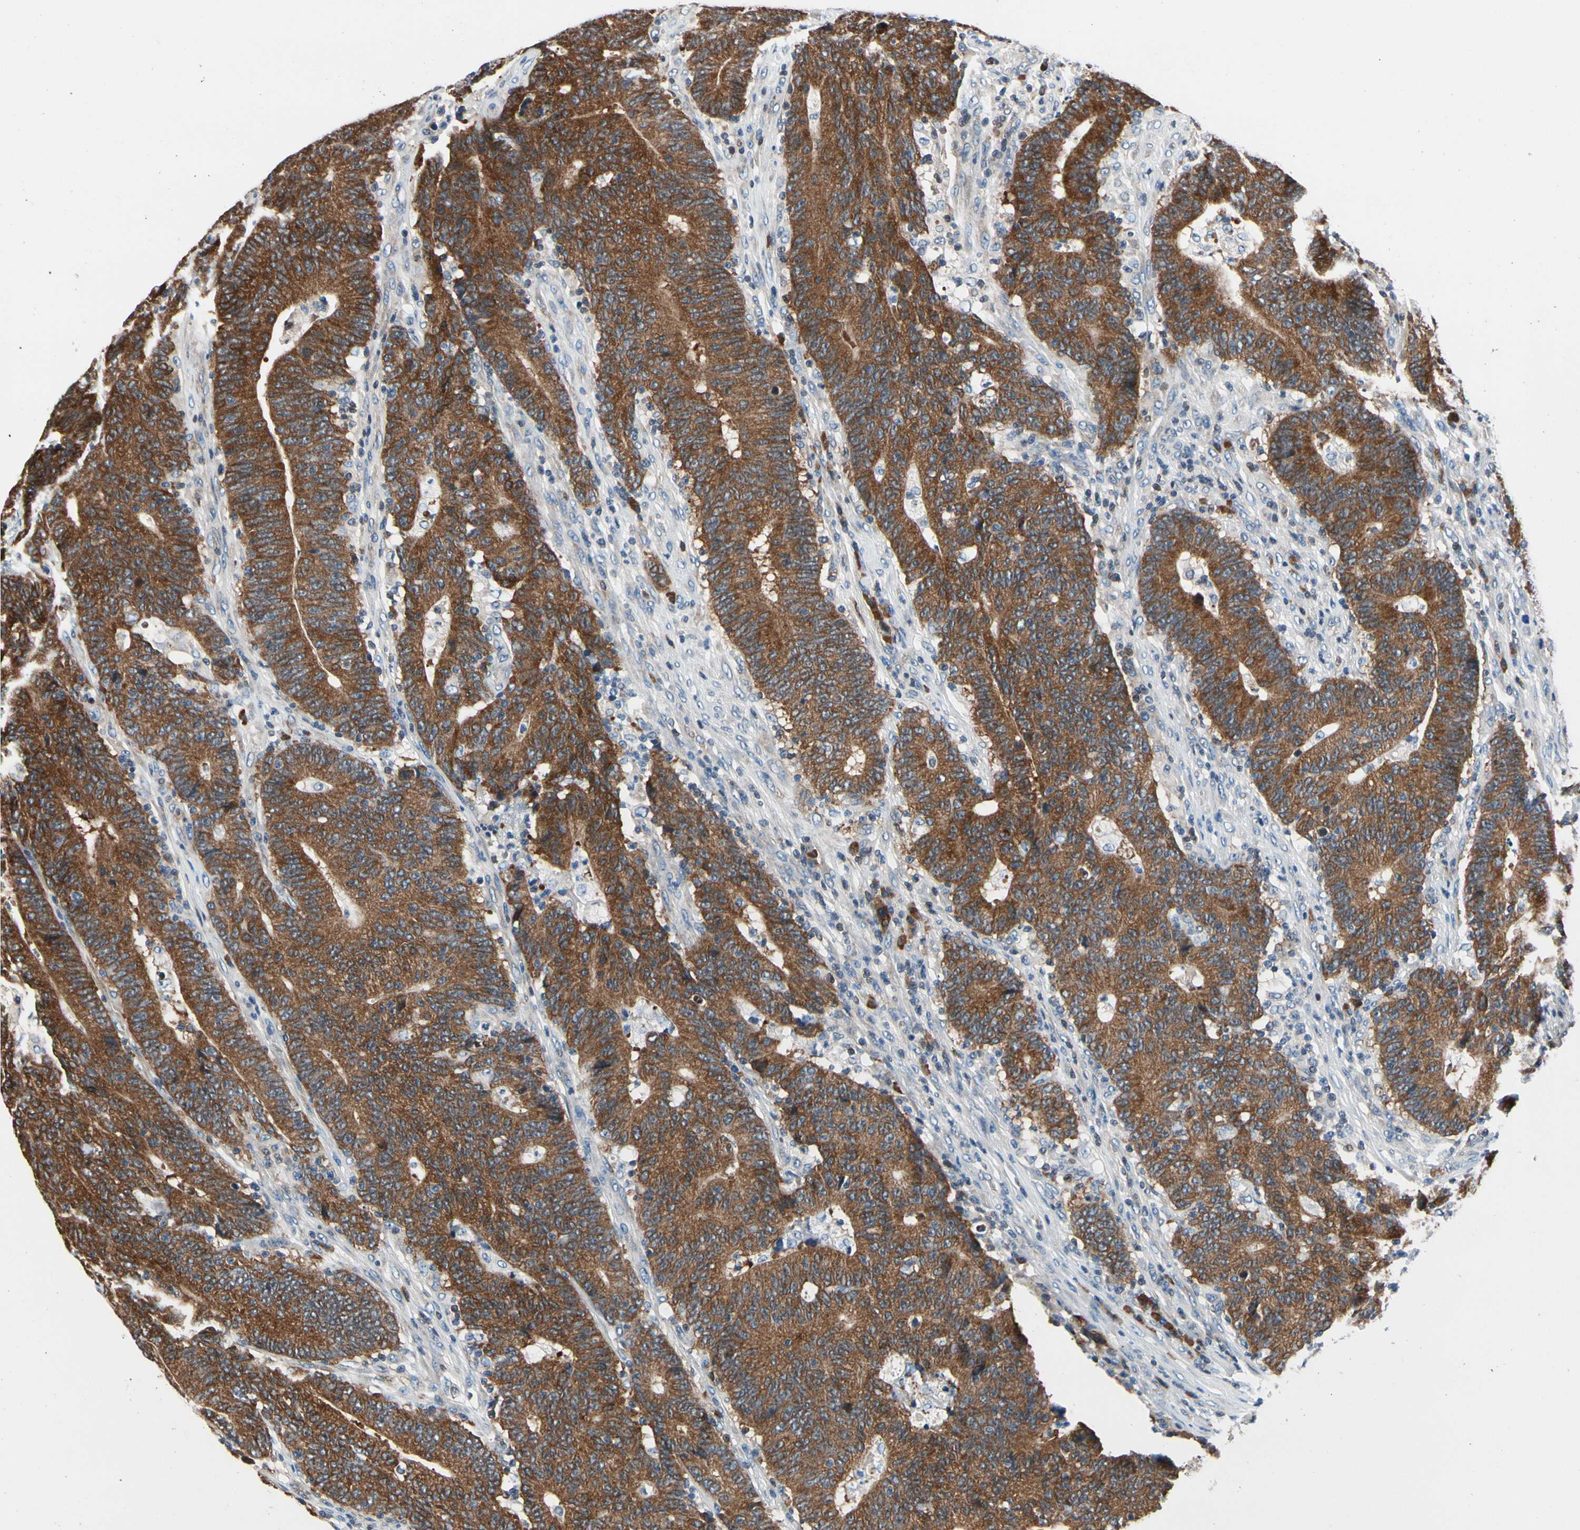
{"staining": {"intensity": "strong", "quantity": ">75%", "location": "cytoplasmic/membranous"}, "tissue": "colorectal cancer", "cell_type": "Tumor cells", "image_type": "cancer", "snomed": [{"axis": "morphology", "description": "Normal tissue, NOS"}, {"axis": "morphology", "description": "Adenocarcinoma, NOS"}, {"axis": "topography", "description": "Colon"}], "caption": "High-power microscopy captured an immunohistochemistry histopathology image of colorectal cancer, revealing strong cytoplasmic/membranous staining in about >75% of tumor cells.", "gene": "PRDX2", "patient": {"sex": "female", "age": 75}}